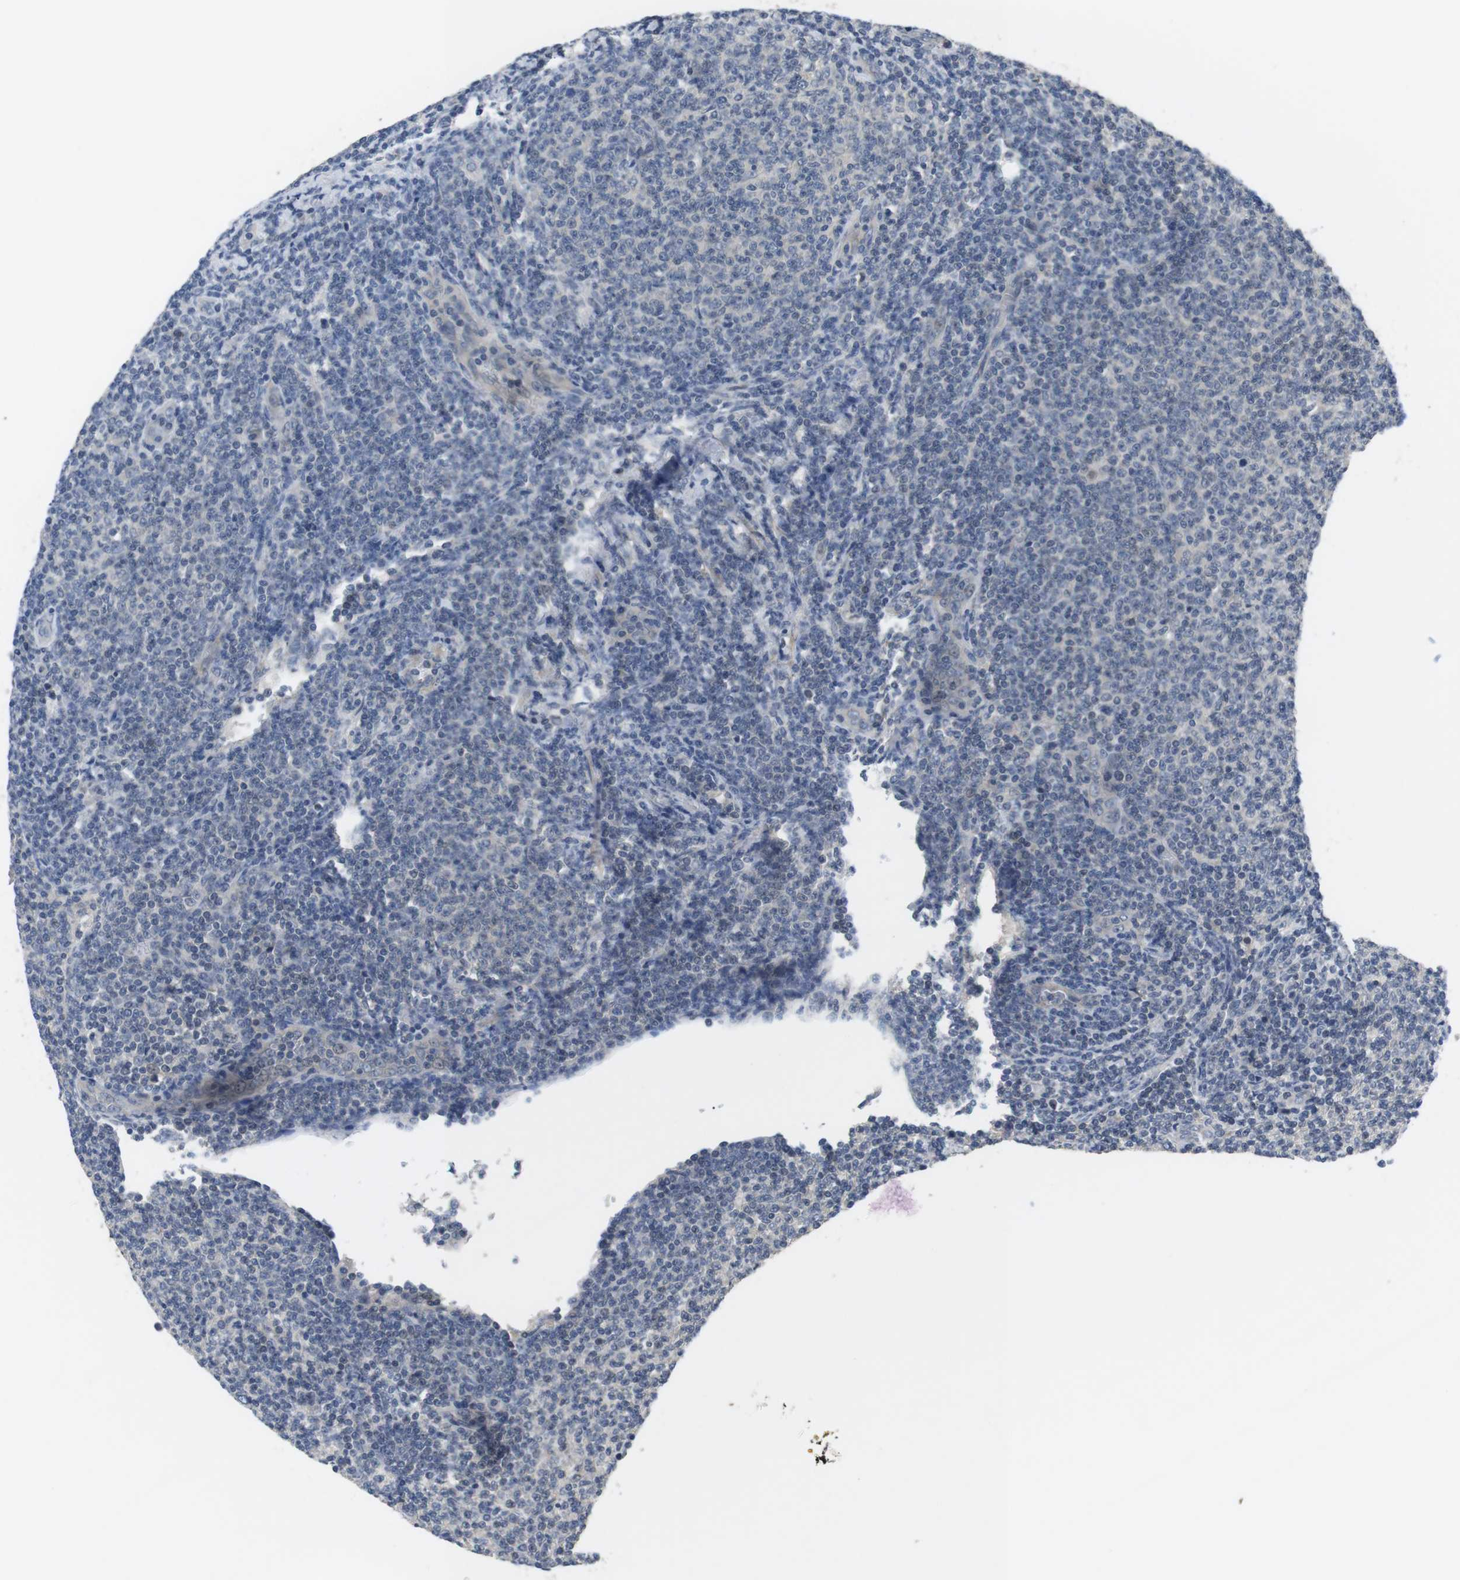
{"staining": {"intensity": "negative", "quantity": "none", "location": "none"}, "tissue": "lymphoma", "cell_type": "Tumor cells", "image_type": "cancer", "snomed": [{"axis": "morphology", "description": "Malignant lymphoma, non-Hodgkin's type, Low grade"}, {"axis": "topography", "description": "Lymph node"}], "caption": "The photomicrograph reveals no significant expression in tumor cells of malignant lymphoma, non-Hodgkin's type (low-grade). Nuclei are stained in blue.", "gene": "ADGRL3", "patient": {"sex": "male", "age": 66}}